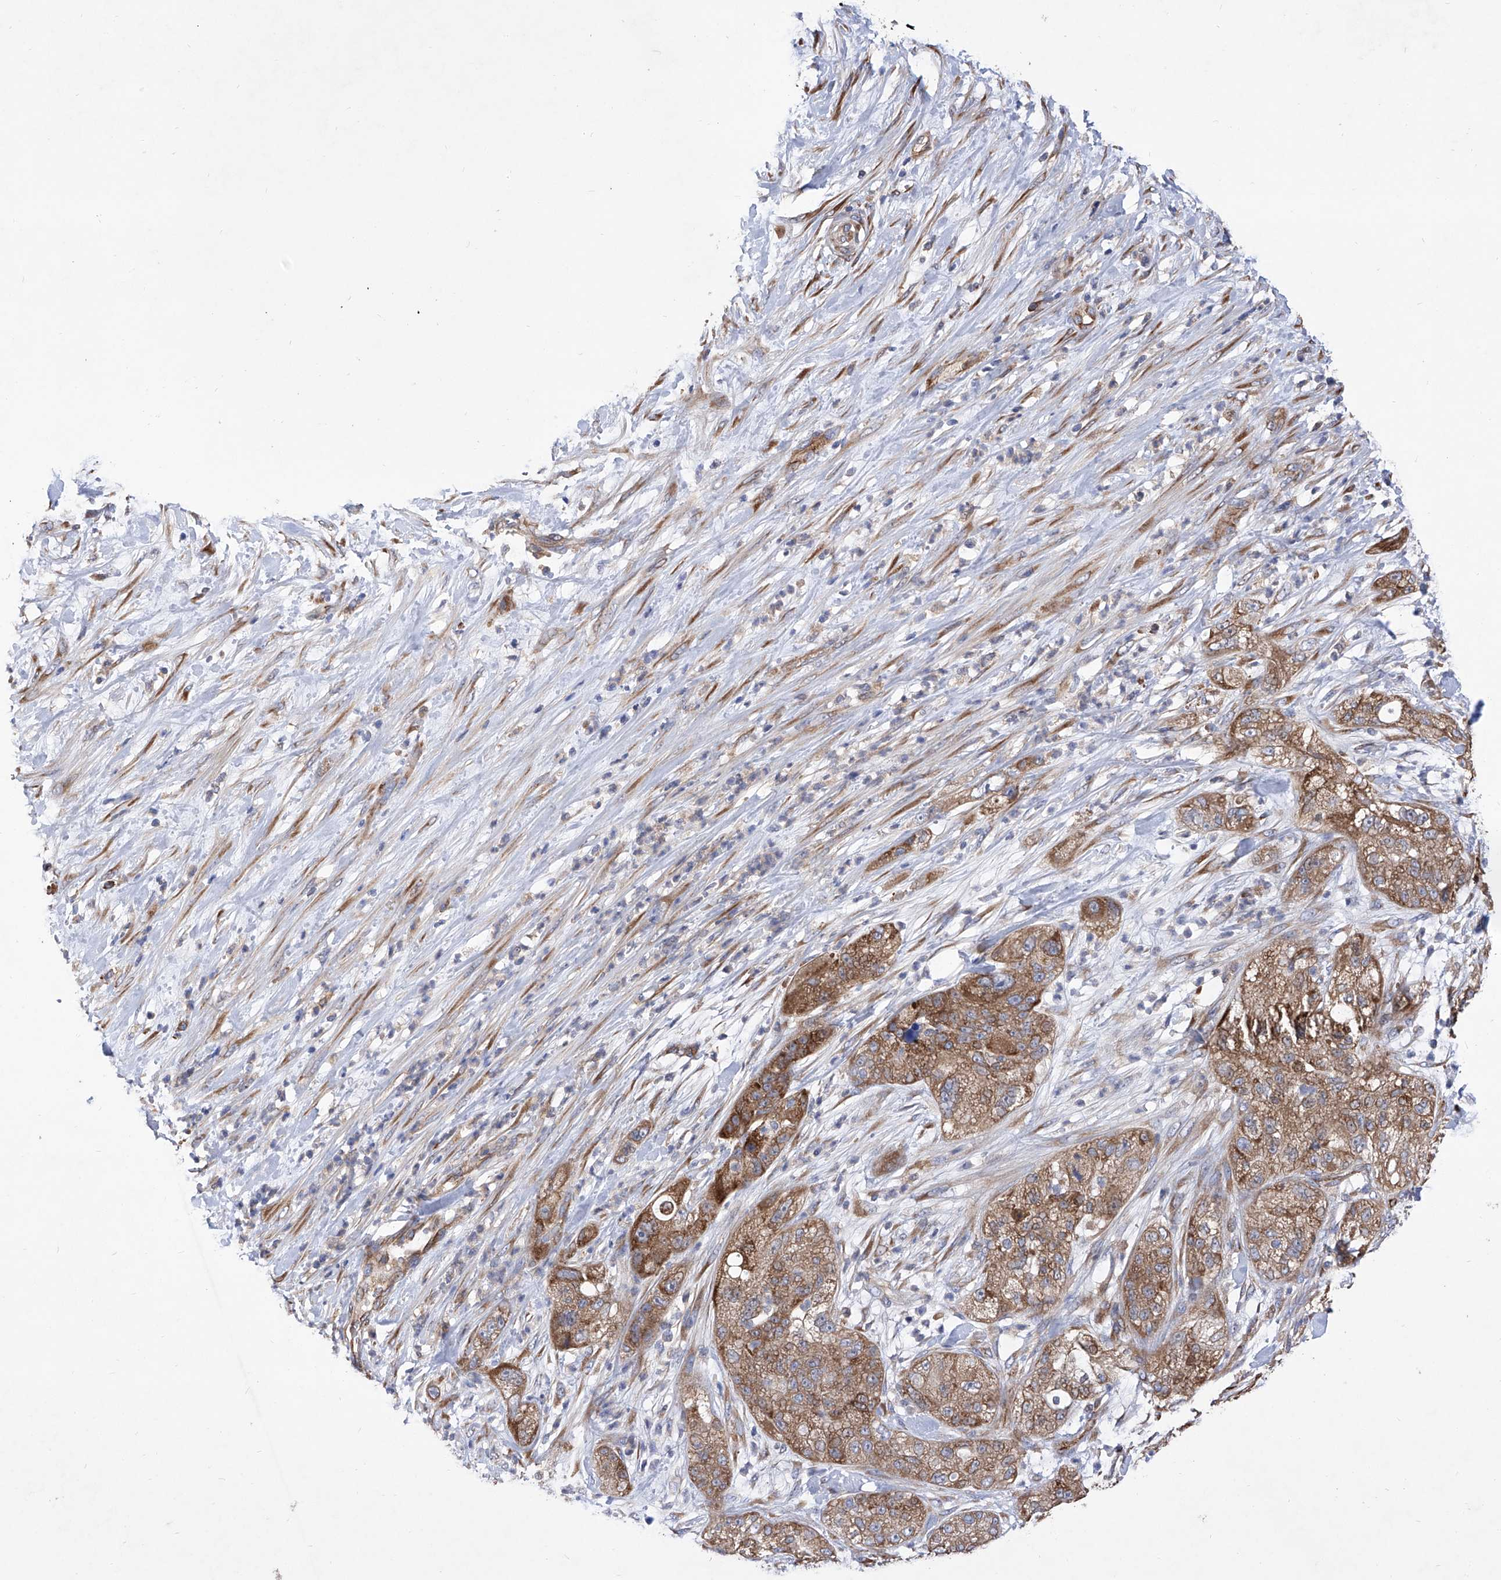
{"staining": {"intensity": "moderate", "quantity": ">75%", "location": "cytoplasmic/membranous"}, "tissue": "pancreatic cancer", "cell_type": "Tumor cells", "image_type": "cancer", "snomed": [{"axis": "morphology", "description": "Adenocarcinoma, NOS"}, {"axis": "topography", "description": "Pancreas"}], "caption": "The histopathology image reveals staining of pancreatic cancer (adenocarcinoma), revealing moderate cytoplasmic/membranous protein staining (brown color) within tumor cells. Using DAB (brown) and hematoxylin (blue) stains, captured at high magnification using brightfield microscopy.", "gene": "INPP5B", "patient": {"sex": "female", "age": 78}}